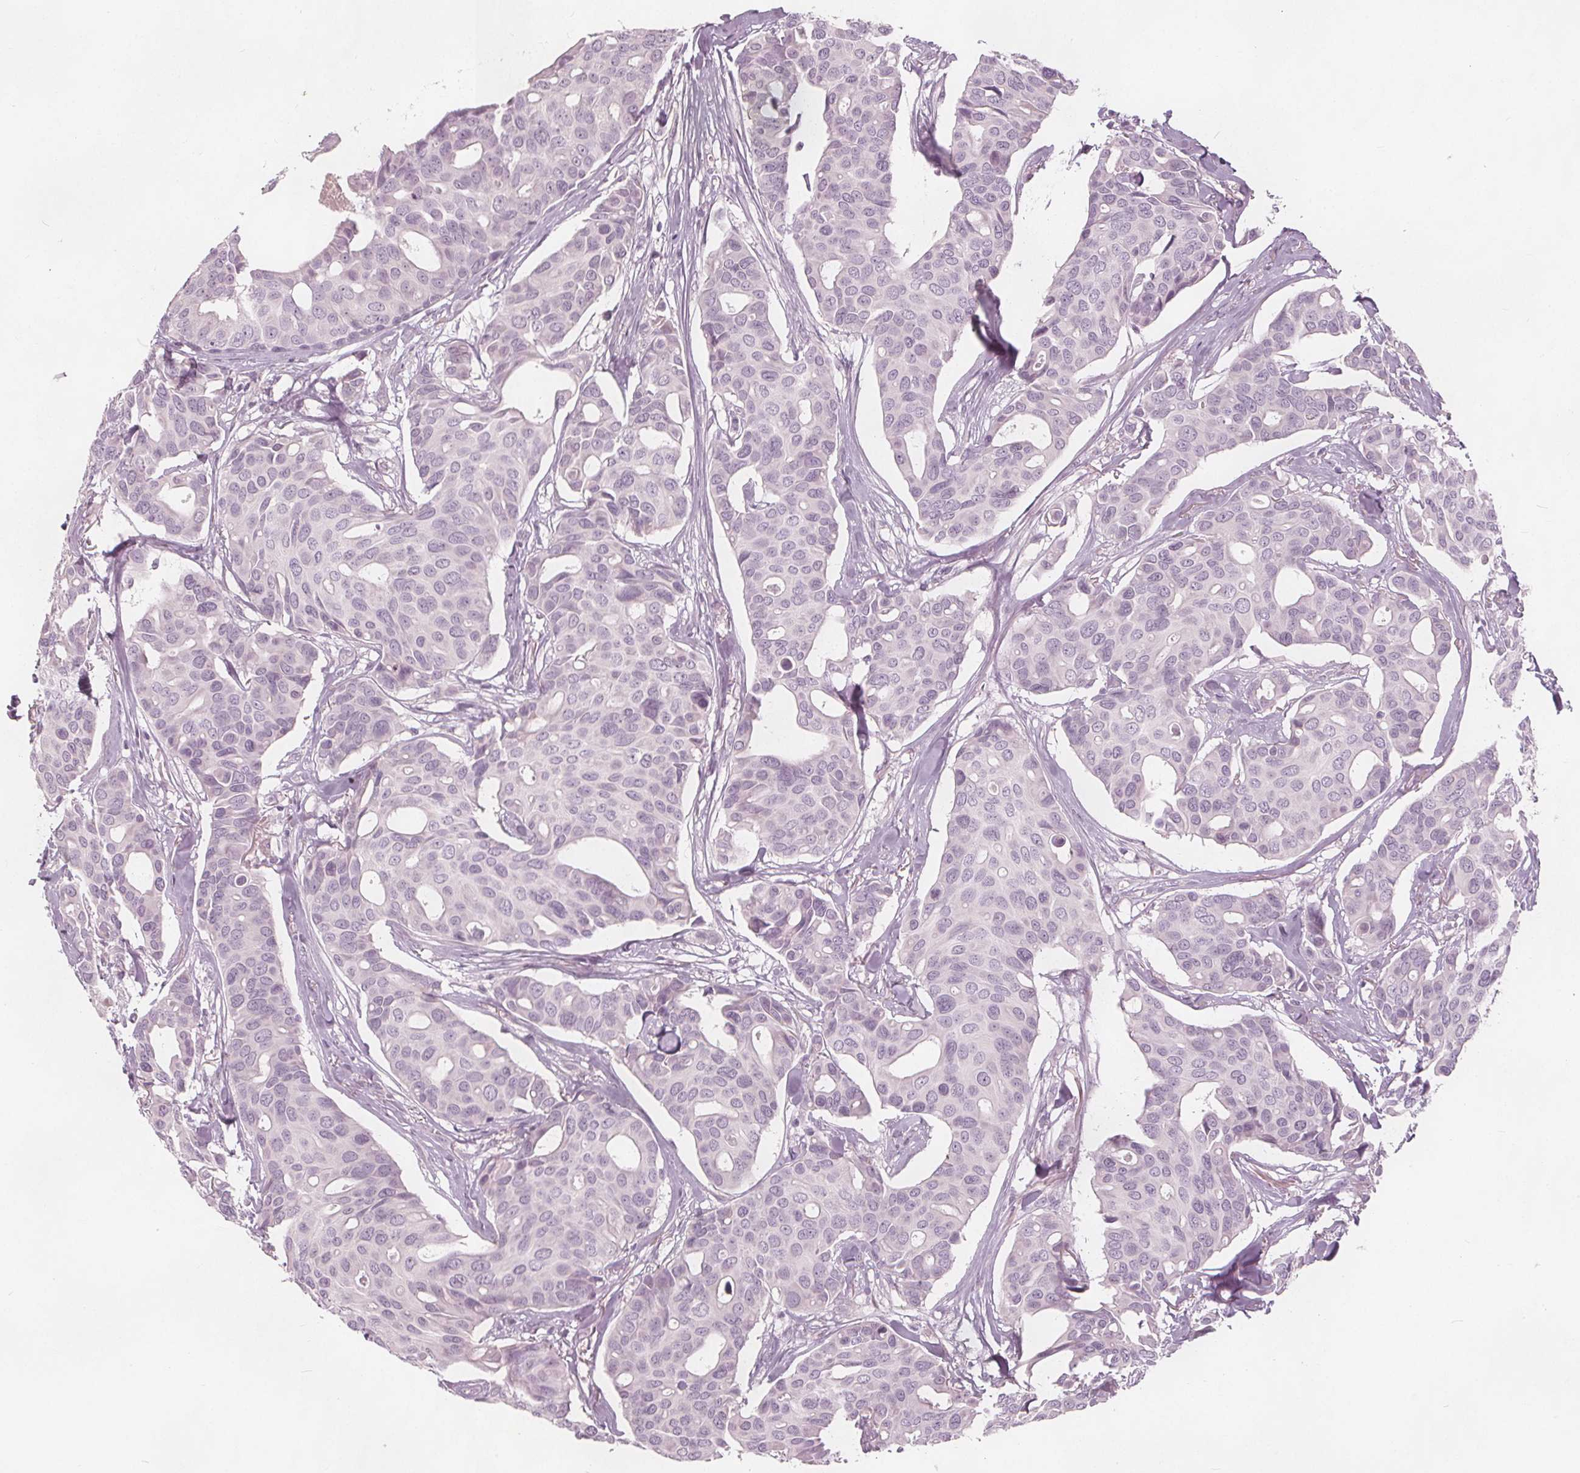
{"staining": {"intensity": "negative", "quantity": "none", "location": "none"}, "tissue": "breast cancer", "cell_type": "Tumor cells", "image_type": "cancer", "snomed": [{"axis": "morphology", "description": "Duct carcinoma"}, {"axis": "topography", "description": "Breast"}], "caption": "Tumor cells are negative for protein expression in human breast cancer.", "gene": "BRSK1", "patient": {"sex": "female", "age": 54}}